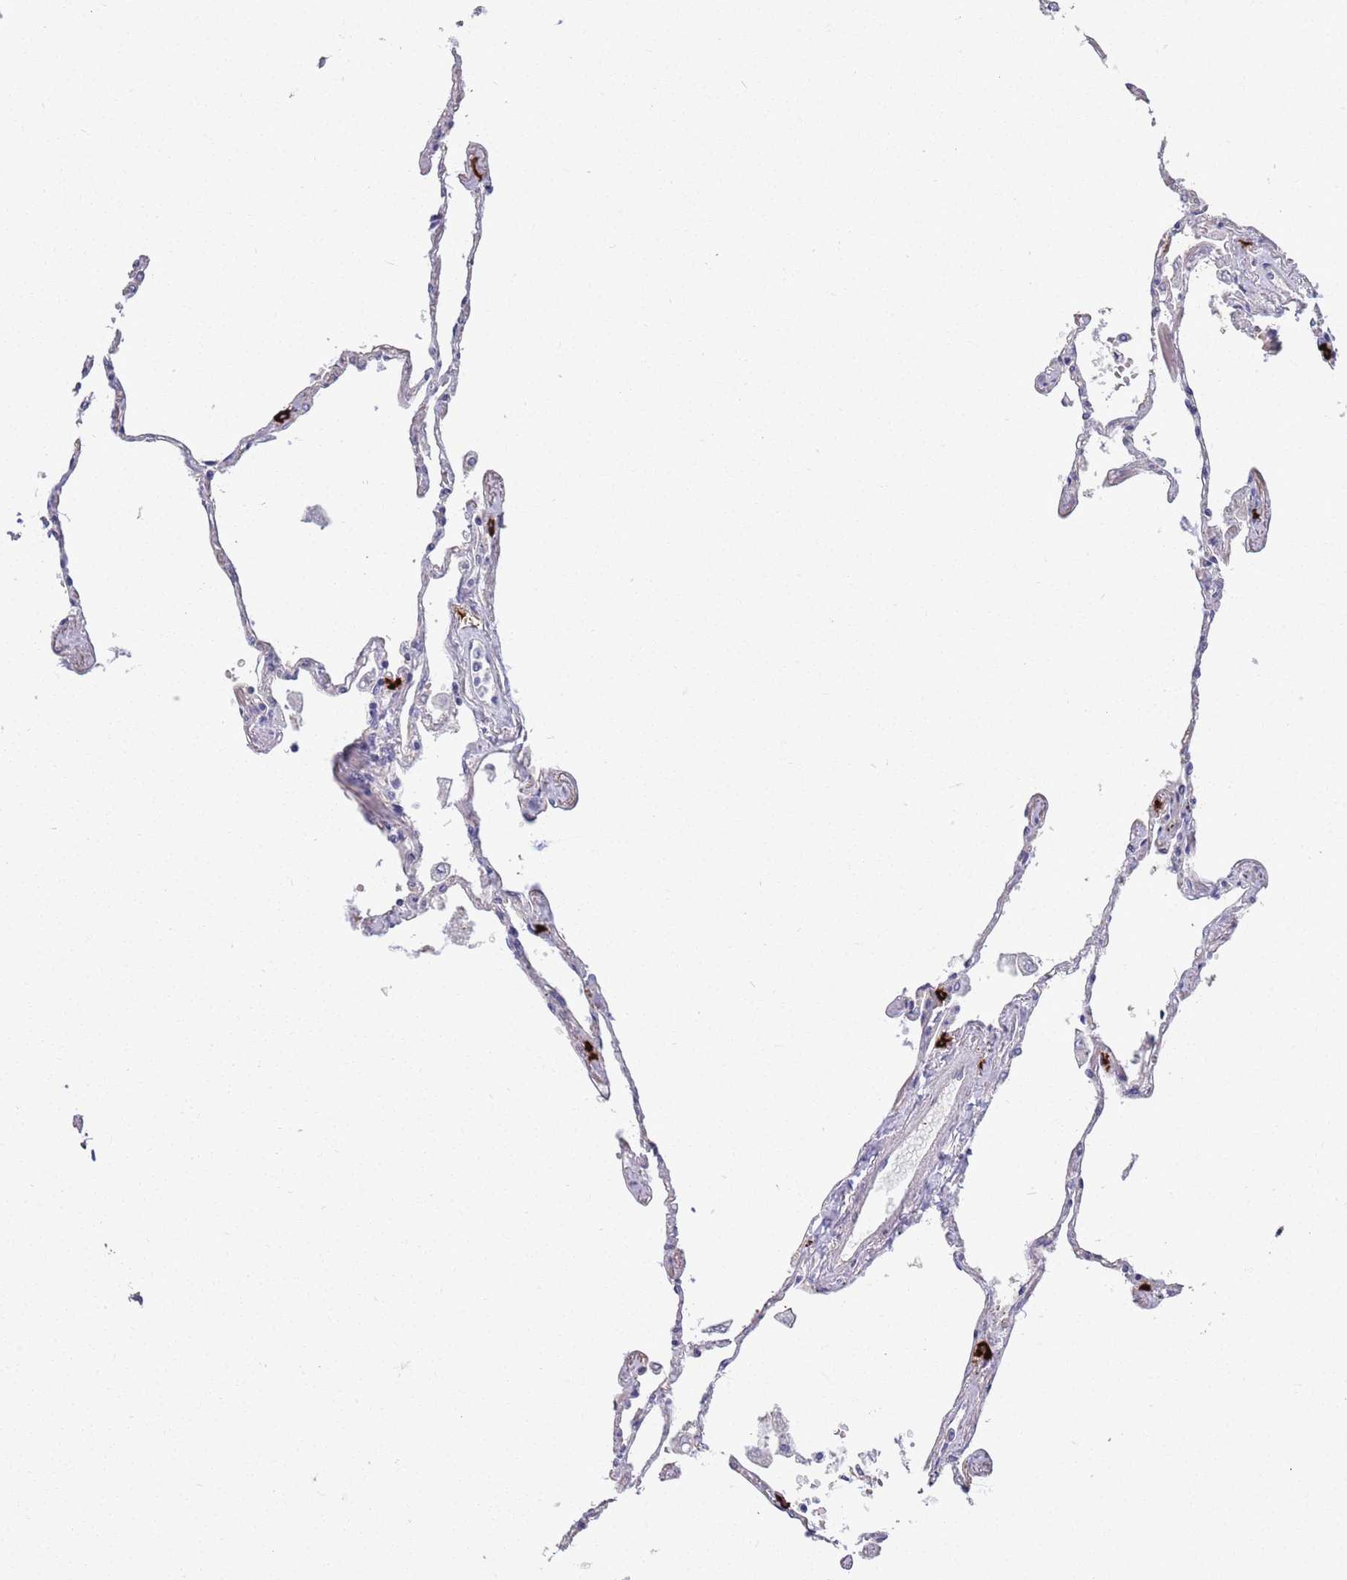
{"staining": {"intensity": "strong", "quantity": "<25%", "location": "cytoplasmic/membranous"}, "tissue": "lung", "cell_type": "Alveolar cells", "image_type": "normal", "snomed": [{"axis": "morphology", "description": "Normal tissue, NOS"}, {"axis": "topography", "description": "Lung"}], "caption": "Immunohistochemical staining of benign lung shows strong cytoplasmic/membranous protein positivity in about <25% of alveolar cells. (IHC, brightfield microscopy, high magnification).", "gene": "MARVELD2", "patient": {"sex": "female", "age": 67}}